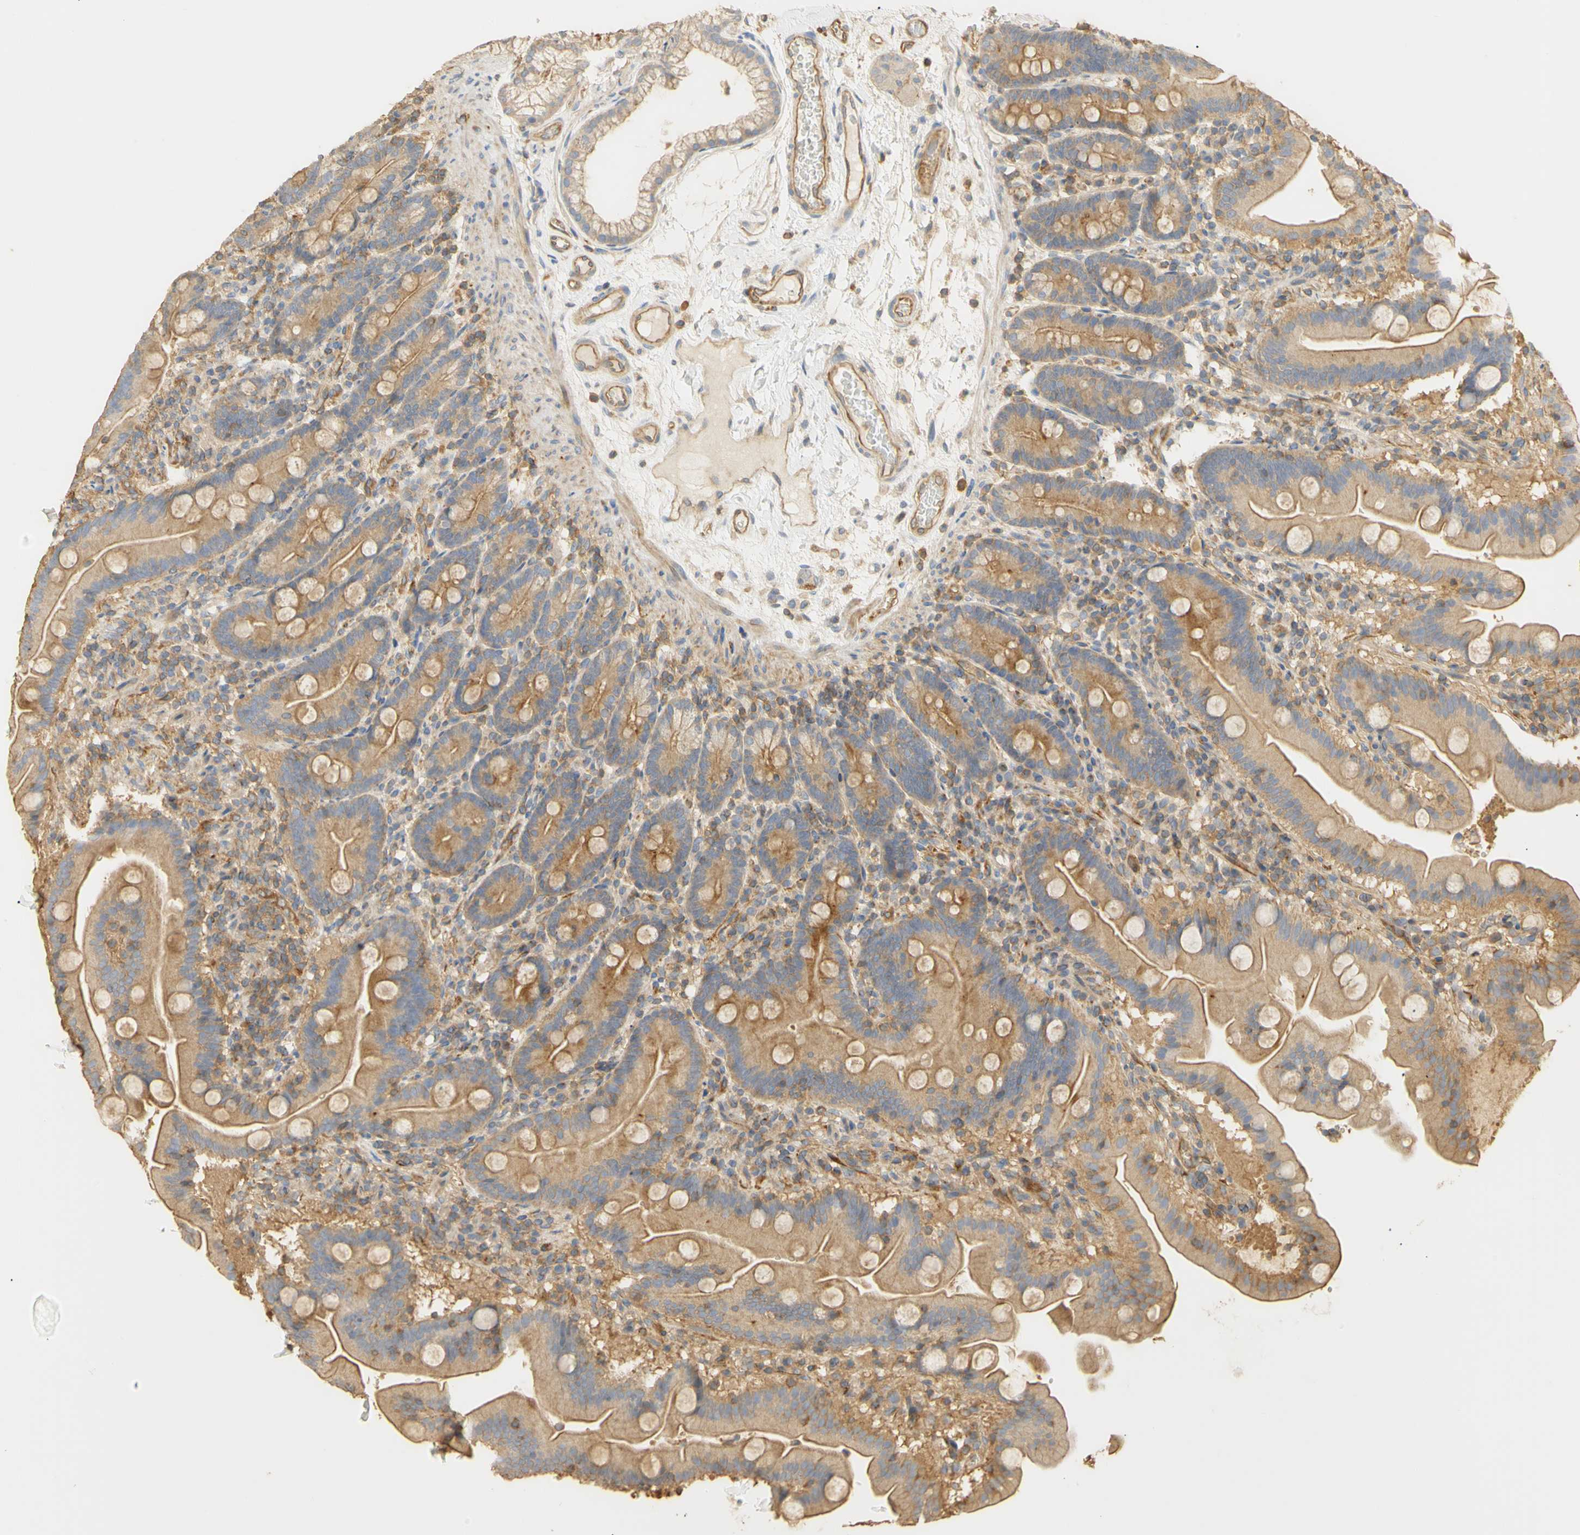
{"staining": {"intensity": "moderate", "quantity": ">75%", "location": "cytoplasmic/membranous"}, "tissue": "duodenum", "cell_type": "Glandular cells", "image_type": "normal", "snomed": [{"axis": "morphology", "description": "Normal tissue, NOS"}, {"axis": "topography", "description": "Duodenum"}], "caption": "Brown immunohistochemical staining in normal duodenum displays moderate cytoplasmic/membranous staining in about >75% of glandular cells. The staining was performed using DAB, with brown indicating positive protein expression. Nuclei are stained blue with hematoxylin.", "gene": "KCNE4", "patient": {"sex": "male", "age": 54}}